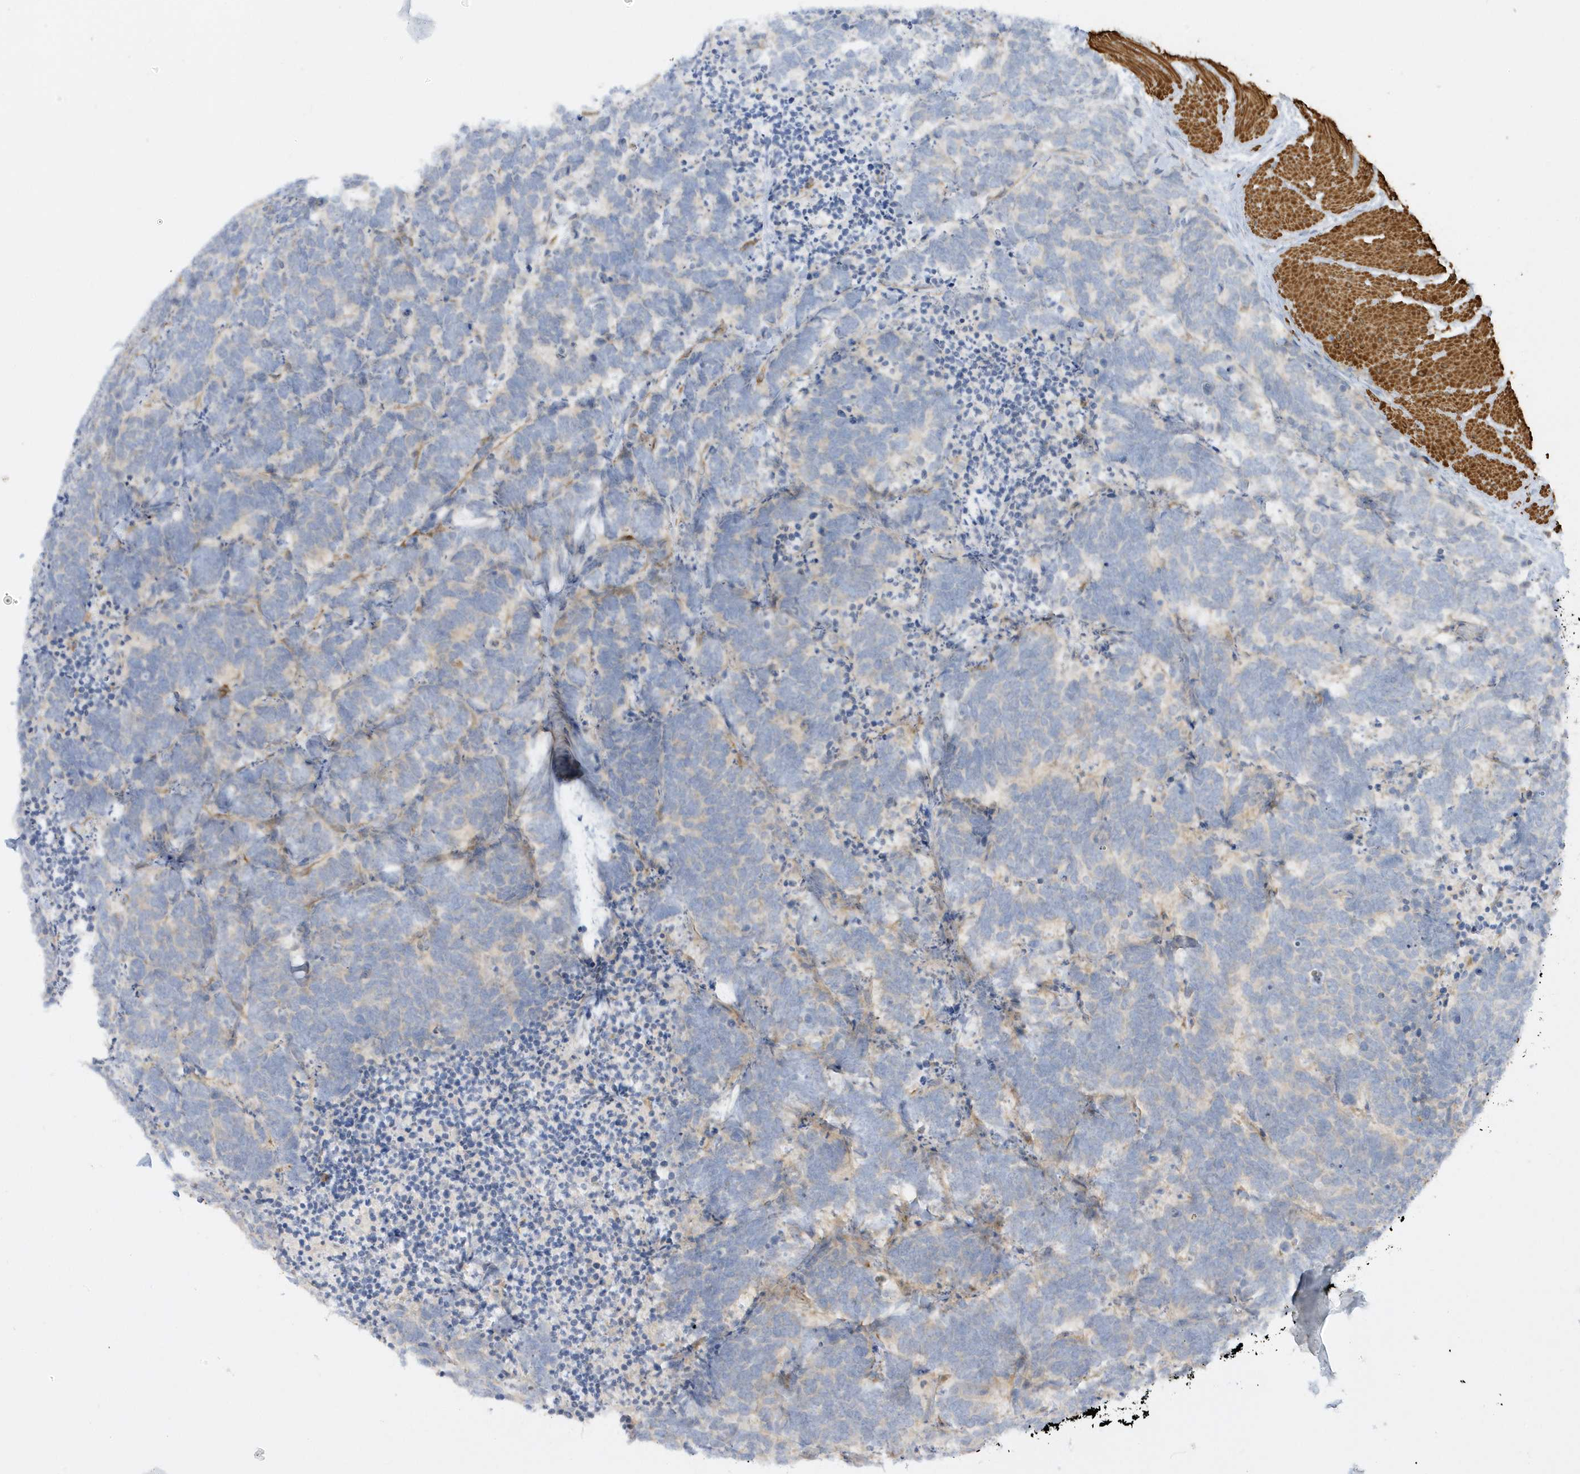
{"staining": {"intensity": "negative", "quantity": "none", "location": "none"}, "tissue": "carcinoid", "cell_type": "Tumor cells", "image_type": "cancer", "snomed": [{"axis": "morphology", "description": "Carcinoma, NOS"}, {"axis": "morphology", "description": "Carcinoid, malignant, NOS"}, {"axis": "topography", "description": "Urinary bladder"}], "caption": "A histopathology image of malignant carcinoid stained for a protein reveals no brown staining in tumor cells.", "gene": "THADA", "patient": {"sex": "male", "age": 57}}